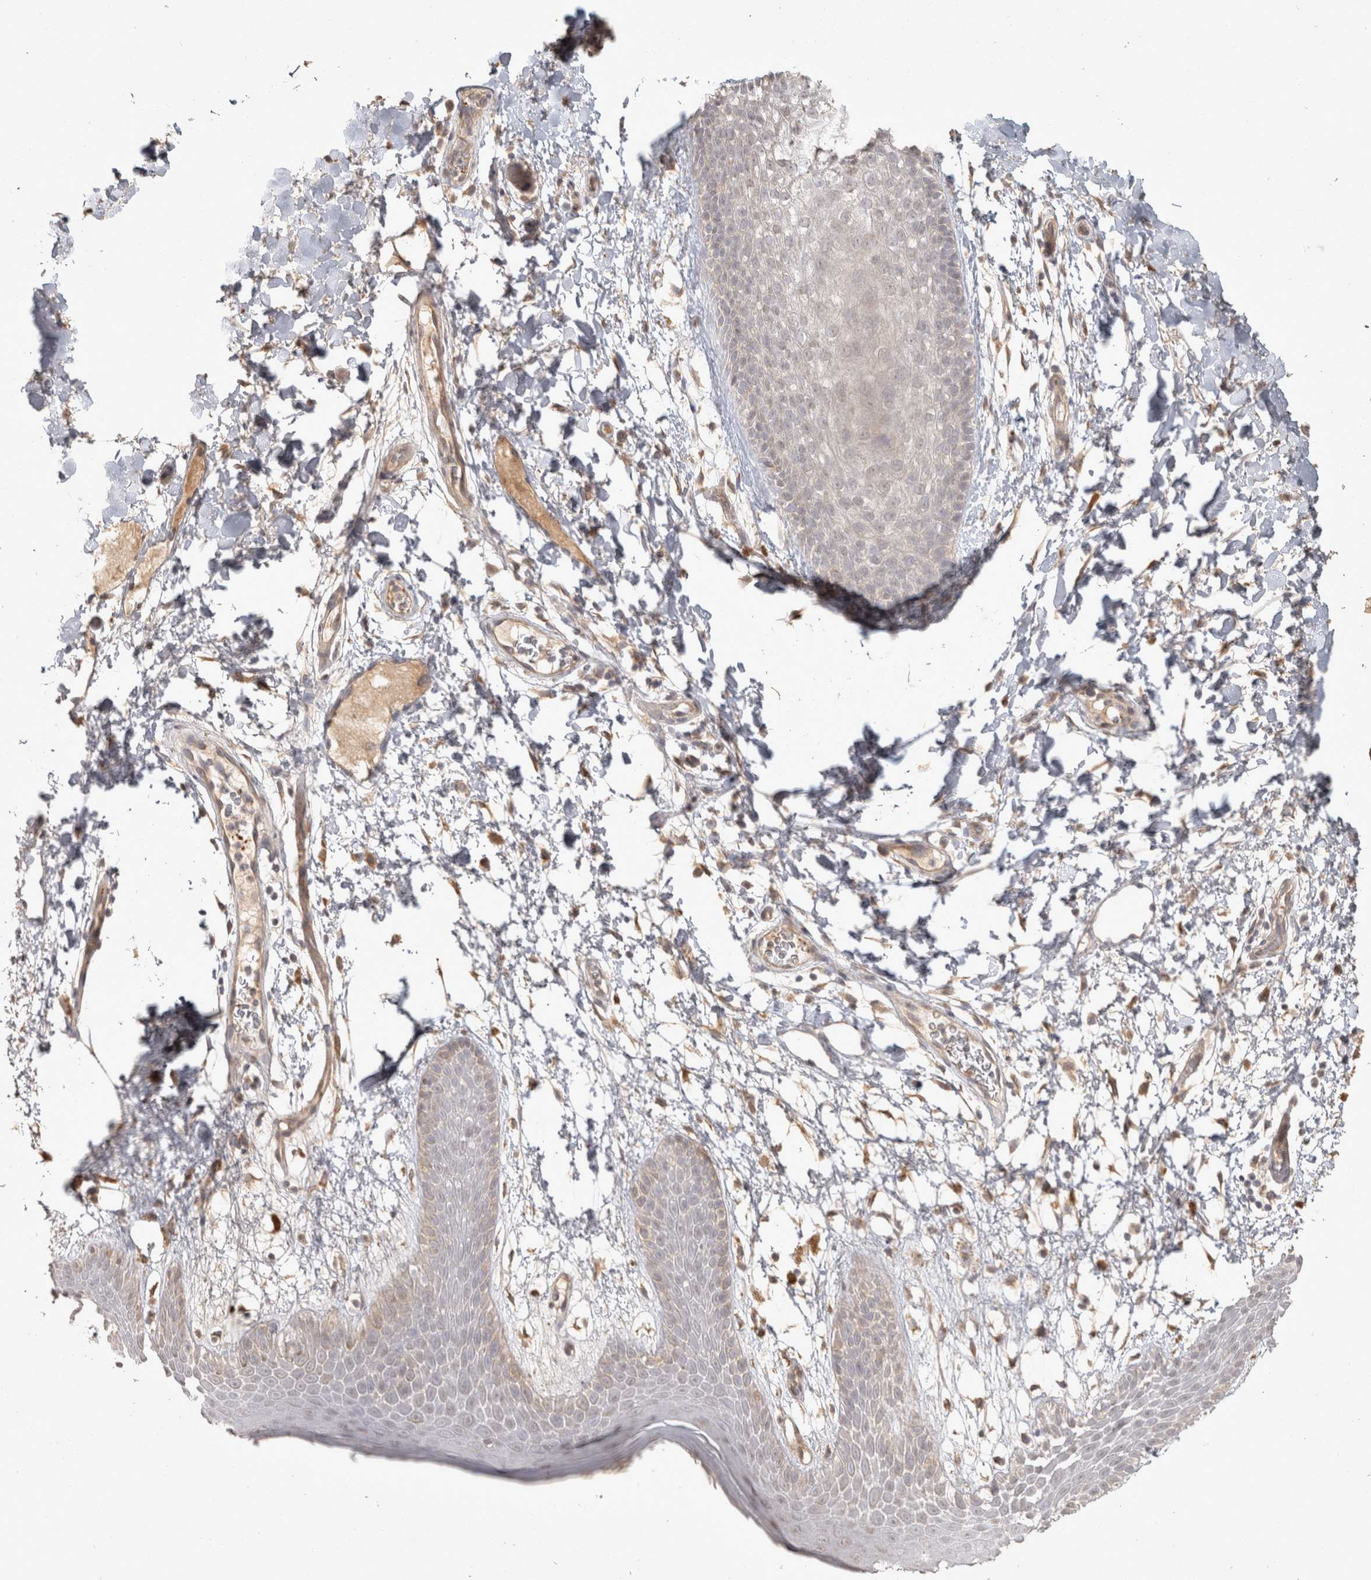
{"staining": {"intensity": "weak", "quantity": "<25%", "location": "cytoplasmic/membranous"}, "tissue": "skin", "cell_type": "Epidermal cells", "image_type": "normal", "snomed": [{"axis": "morphology", "description": "Normal tissue, NOS"}, {"axis": "topography", "description": "Anal"}], "caption": "Immunohistochemistry (IHC) histopathology image of unremarkable human skin stained for a protein (brown), which displays no positivity in epidermal cells.", "gene": "OSTN", "patient": {"sex": "male", "age": 74}}